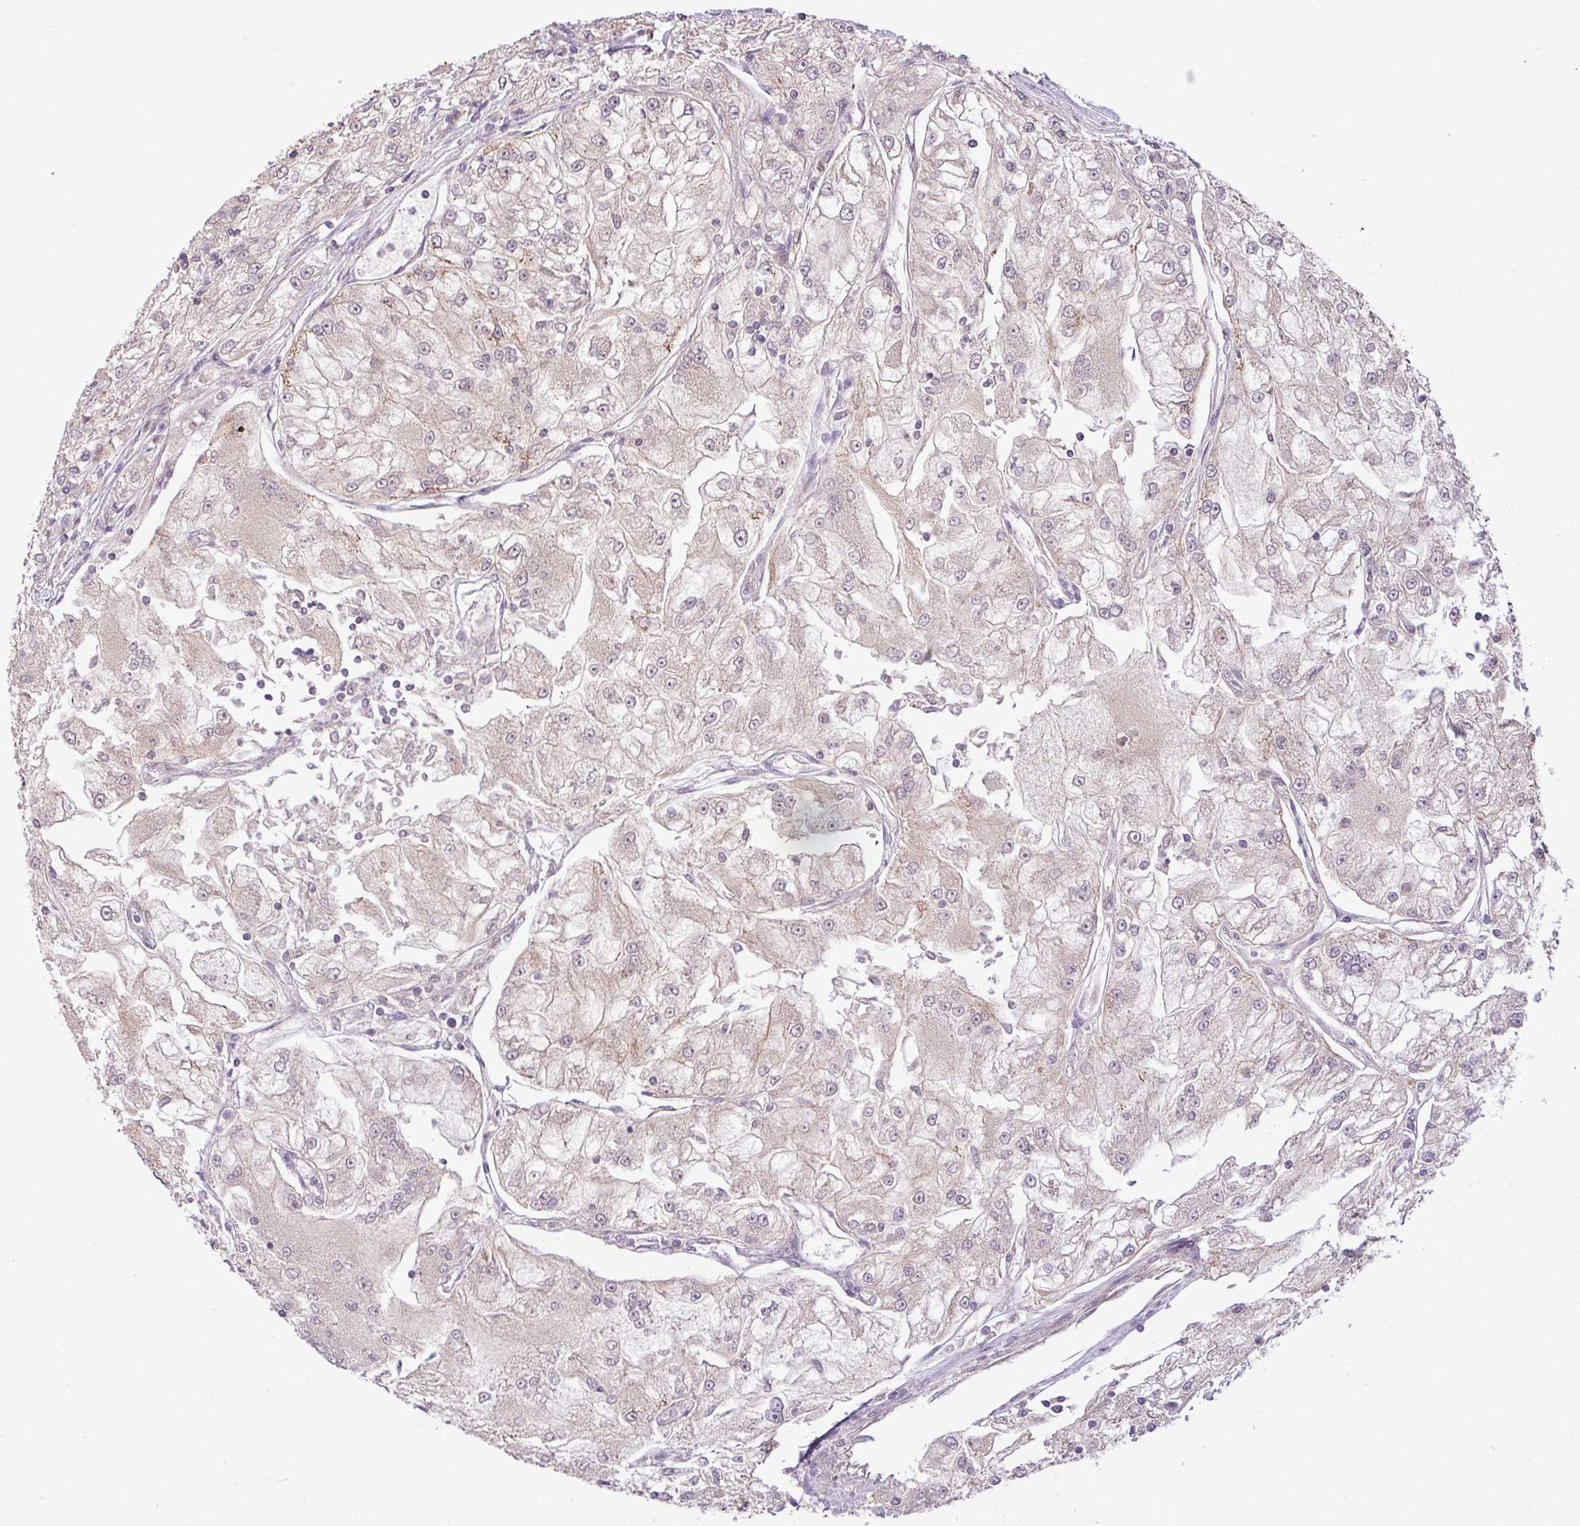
{"staining": {"intensity": "negative", "quantity": "none", "location": "none"}, "tissue": "renal cancer", "cell_type": "Tumor cells", "image_type": "cancer", "snomed": [{"axis": "morphology", "description": "Adenocarcinoma, NOS"}, {"axis": "topography", "description": "Kidney"}], "caption": "Protein analysis of adenocarcinoma (renal) demonstrates no significant positivity in tumor cells. (DAB (3,3'-diaminobenzidine) immunohistochemistry (IHC) with hematoxylin counter stain).", "gene": "TIMM10B", "patient": {"sex": "female", "age": 72}}